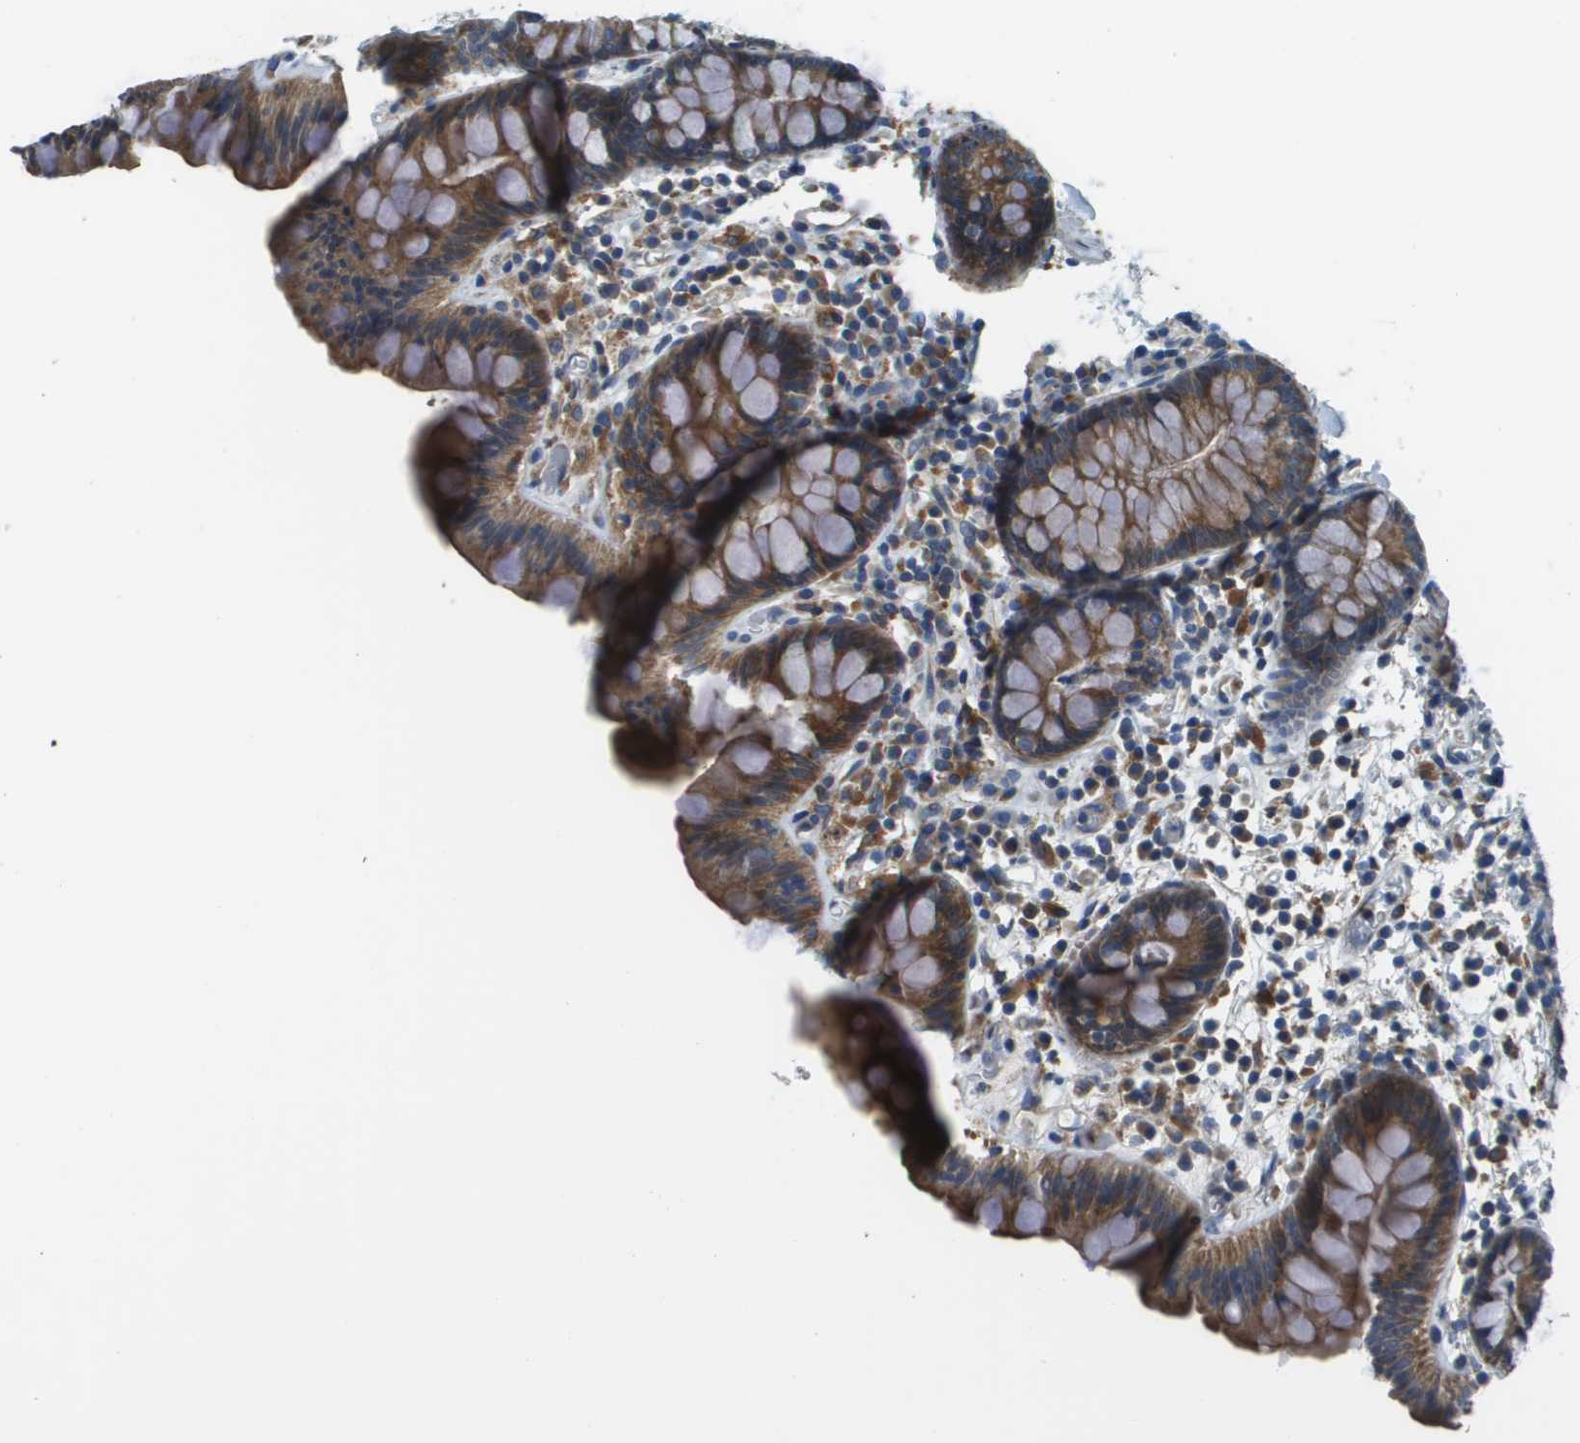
{"staining": {"intensity": "moderate", "quantity": "25%-75%", "location": "cytoplasmic/membranous"}, "tissue": "colon", "cell_type": "Endothelial cells", "image_type": "normal", "snomed": [{"axis": "morphology", "description": "Normal tissue, NOS"}, {"axis": "topography", "description": "Colon"}], "caption": "Immunohistochemical staining of normal colon demonstrates medium levels of moderate cytoplasmic/membranous staining in approximately 25%-75% of endothelial cells.", "gene": "CNPY3", "patient": {"sex": "female", "age": 80}}